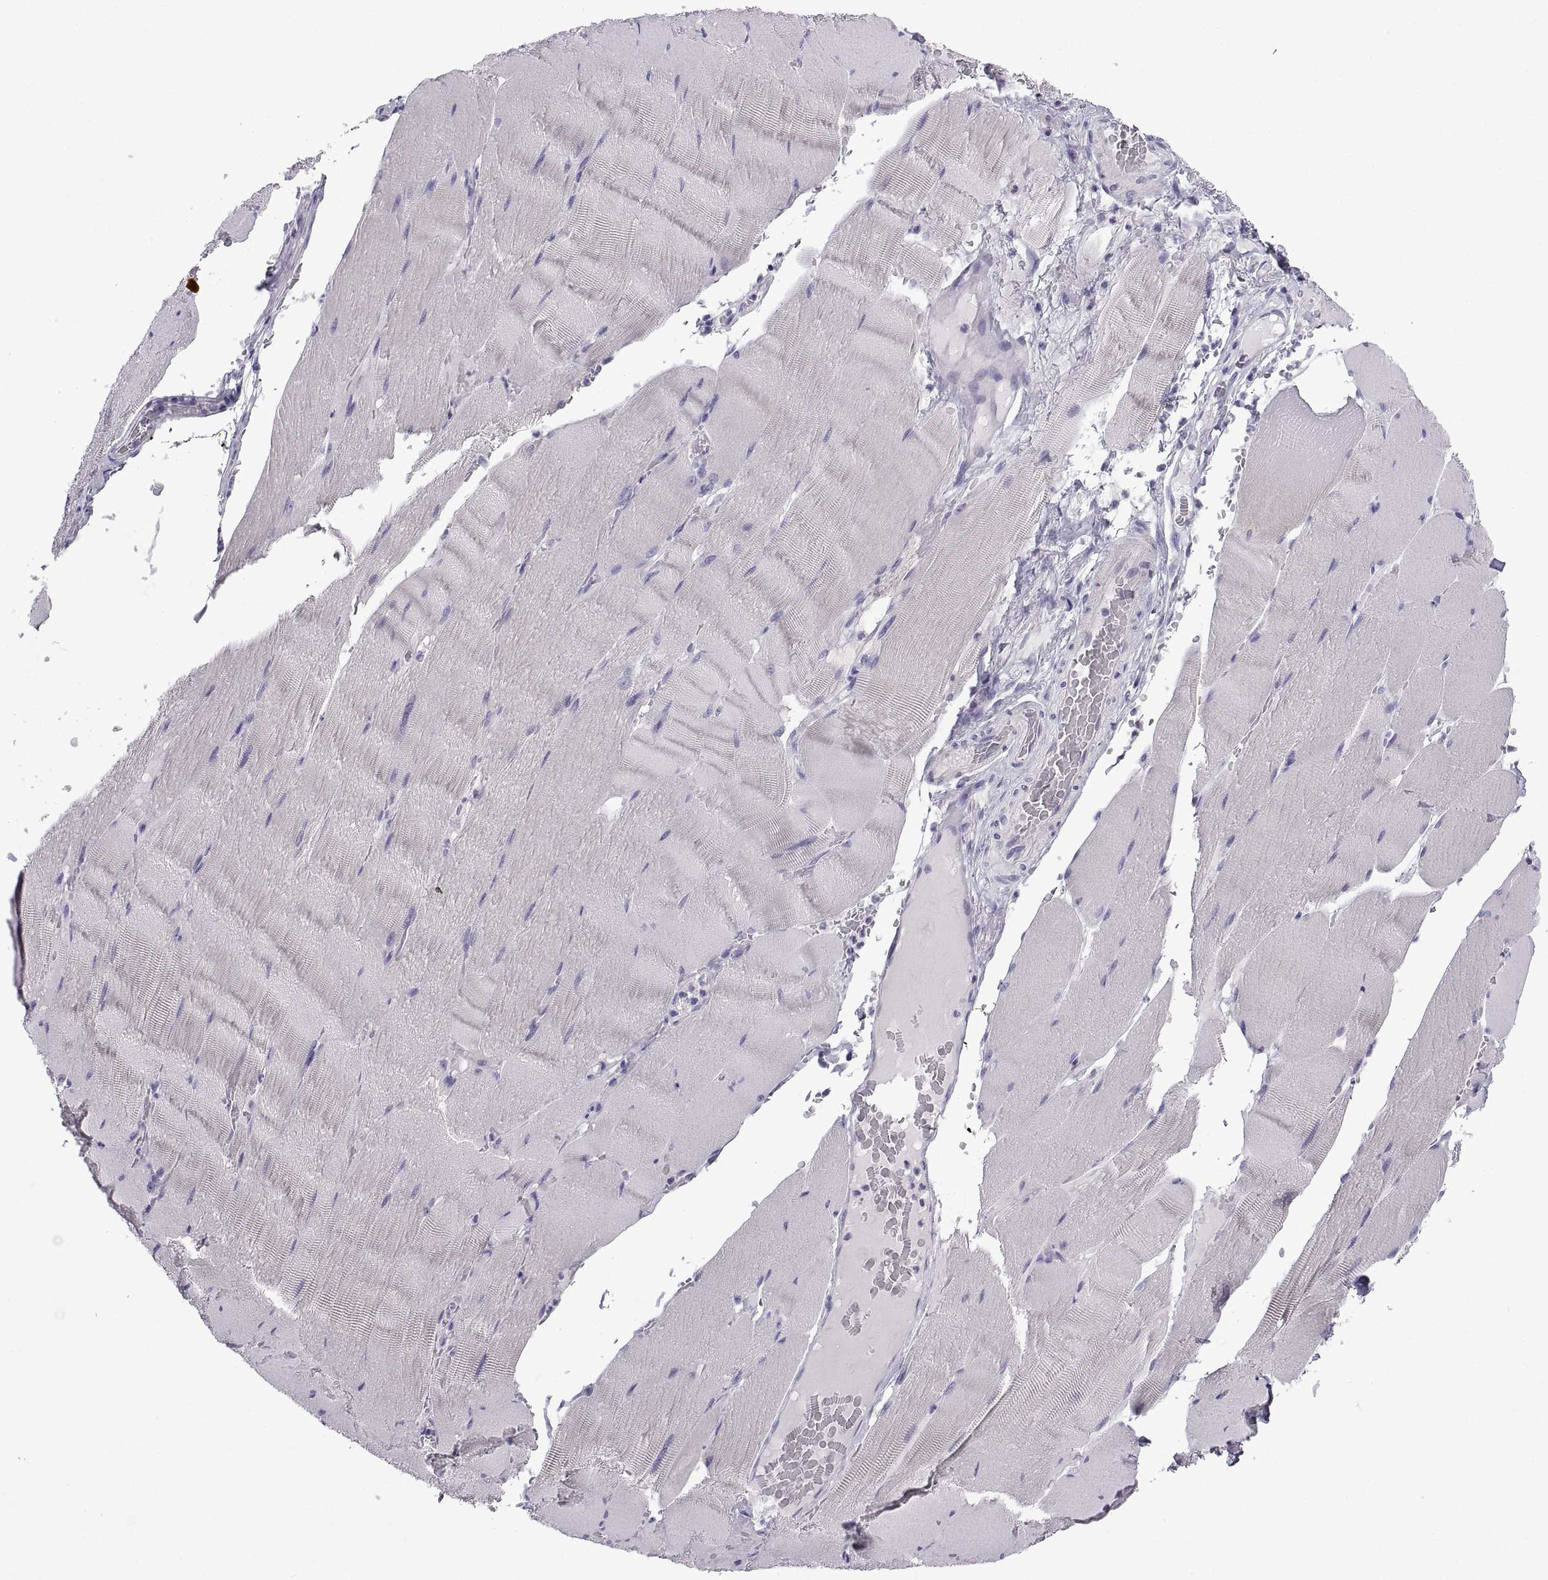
{"staining": {"intensity": "negative", "quantity": "none", "location": "none"}, "tissue": "skeletal muscle", "cell_type": "Myocytes", "image_type": "normal", "snomed": [{"axis": "morphology", "description": "Normal tissue, NOS"}, {"axis": "topography", "description": "Skeletal muscle"}], "caption": "Immunohistochemistry (IHC) of normal human skeletal muscle exhibits no expression in myocytes.", "gene": "SPDYE10", "patient": {"sex": "male", "age": 56}}